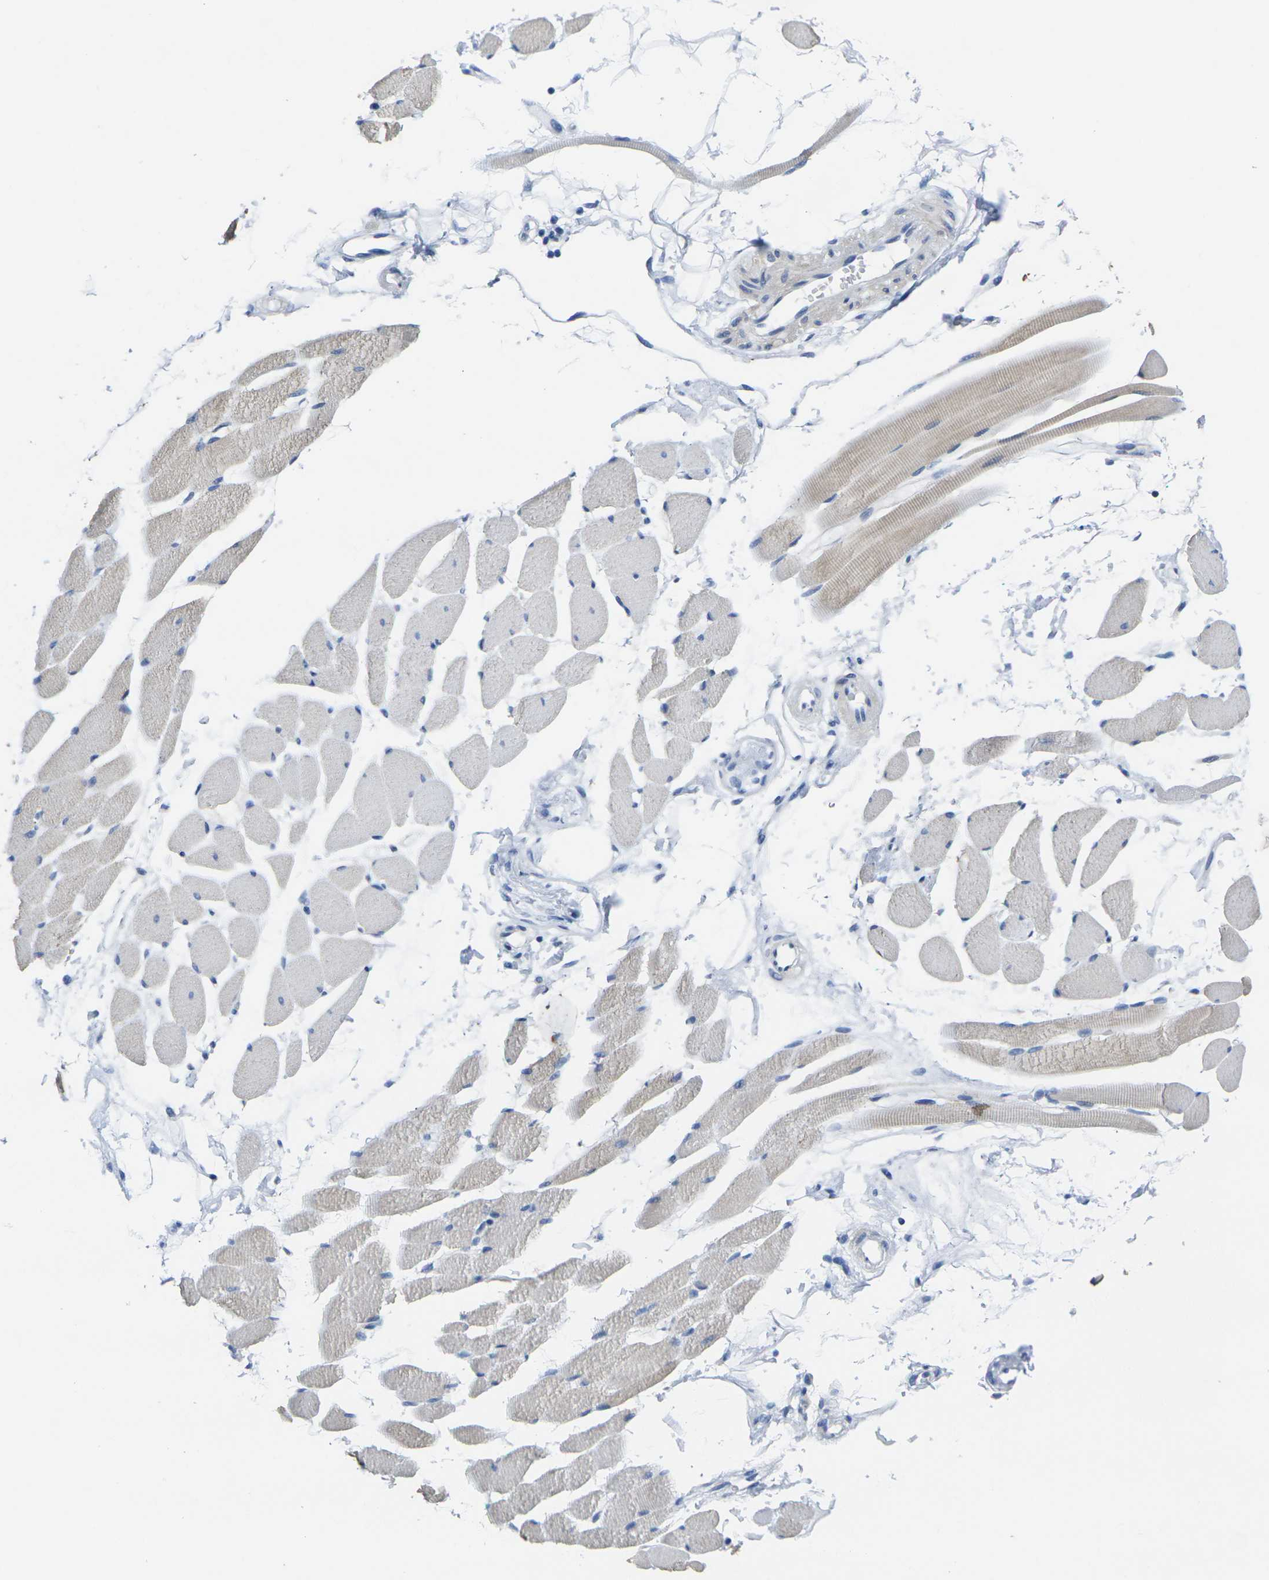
{"staining": {"intensity": "moderate", "quantity": "25%-75%", "location": "cytoplasmic/membranous"}, "tissue": "skeletal muscle", "cell_type": "Myocytes", "image_type": "normal", "snomed": [{"axis": "morphology", "description": "Normal tissue, NOS"}, {"axis": "topography", "description": "Skeletal muscle"}, {"axis": "topography", "description": "Peripheral nerve tissue"}], "caption": "This is an image of immunohistochemistry staining of benign skeletal muscle, which shows moderate positivity in the cytoplasmic/membranous of myocytes.", "gene": "CRK", "patient": {"sex": "female", "age": 84}}